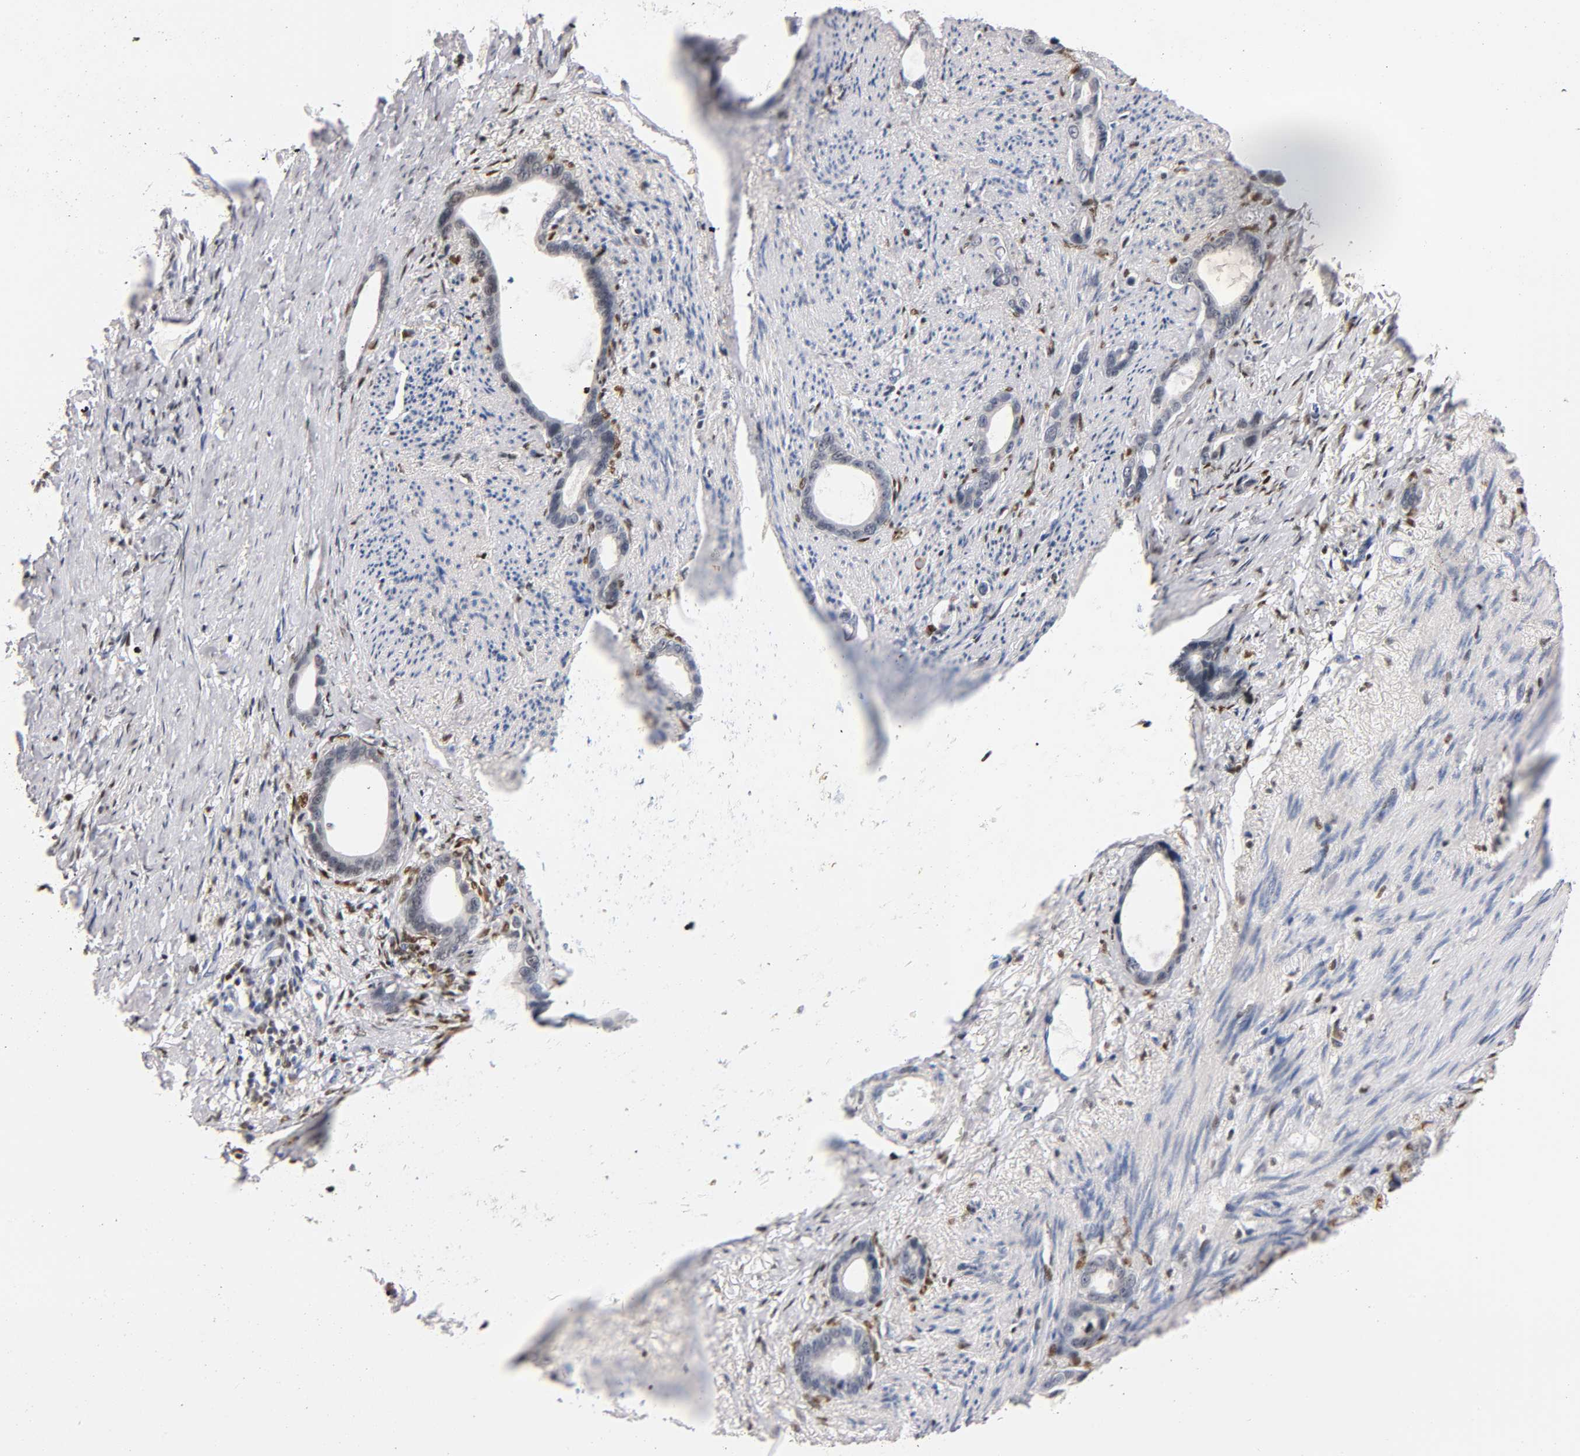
{"staining": {"intensity": "negative", "quantity": "none", "location": "none"}, "tissue": "stomach cancer", "cell_type": "Tumor cells", "image_type": "cancer", "snomed": [{"axis": "morphology", "description": "Adenocarcinoma, NOS"}, {"axis": "topography", "description": "Stomach"}], "caption": "Immunohistochemistry image of human stomach cancer (adenocarcinoma) stained for a protein (brown), which exhibits no positivity in tumor cells.", "gene": "RUNX1", "patient": {"sex": "female", "age": 75}}